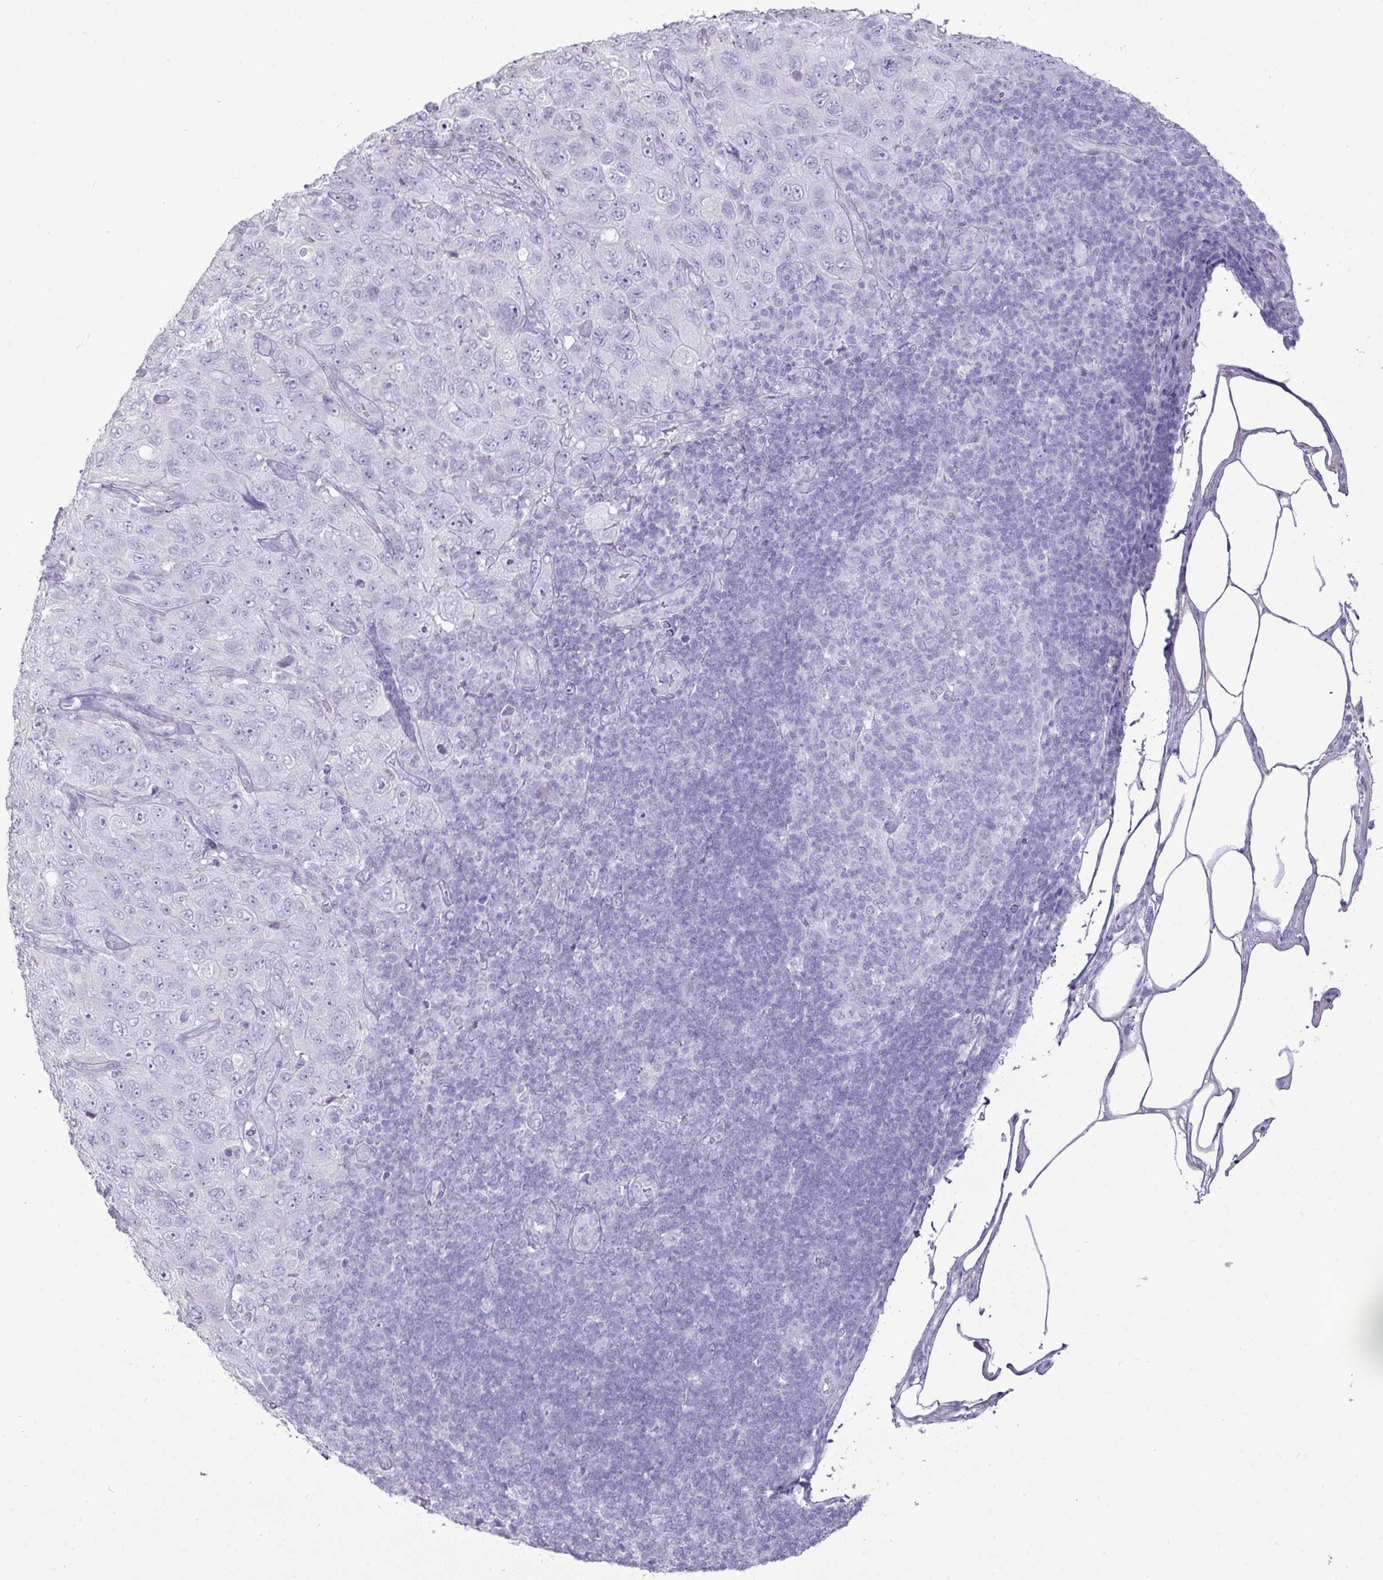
{"staining": {"intensity": "negative", "quantity": "none", "location": "none"}, "tissue": "pancreatic cancer", "cell_type": "Tumor cells", "image_type": "cancer", "snomed": [{"axis": "morphology", "description": "Adenocarcinoma, NOS"}, {"axis": "topography", "description": "Pancreas"}], "caption": "This photomicrograph is of pancreatic cancer (adenocarcinoma) stained with IHC to label a protein in brown with the nuclei are counter-stained blue. There is no positivity in tumor cells. (Stains: DAB (3,3'-diaminobenzidine) IHC with hematoxylin counter stain, Microscopy: brightfield microscopy at high magnification).", "gene": "GSTA3", "patient": {"sex": "male", "age": 68}}